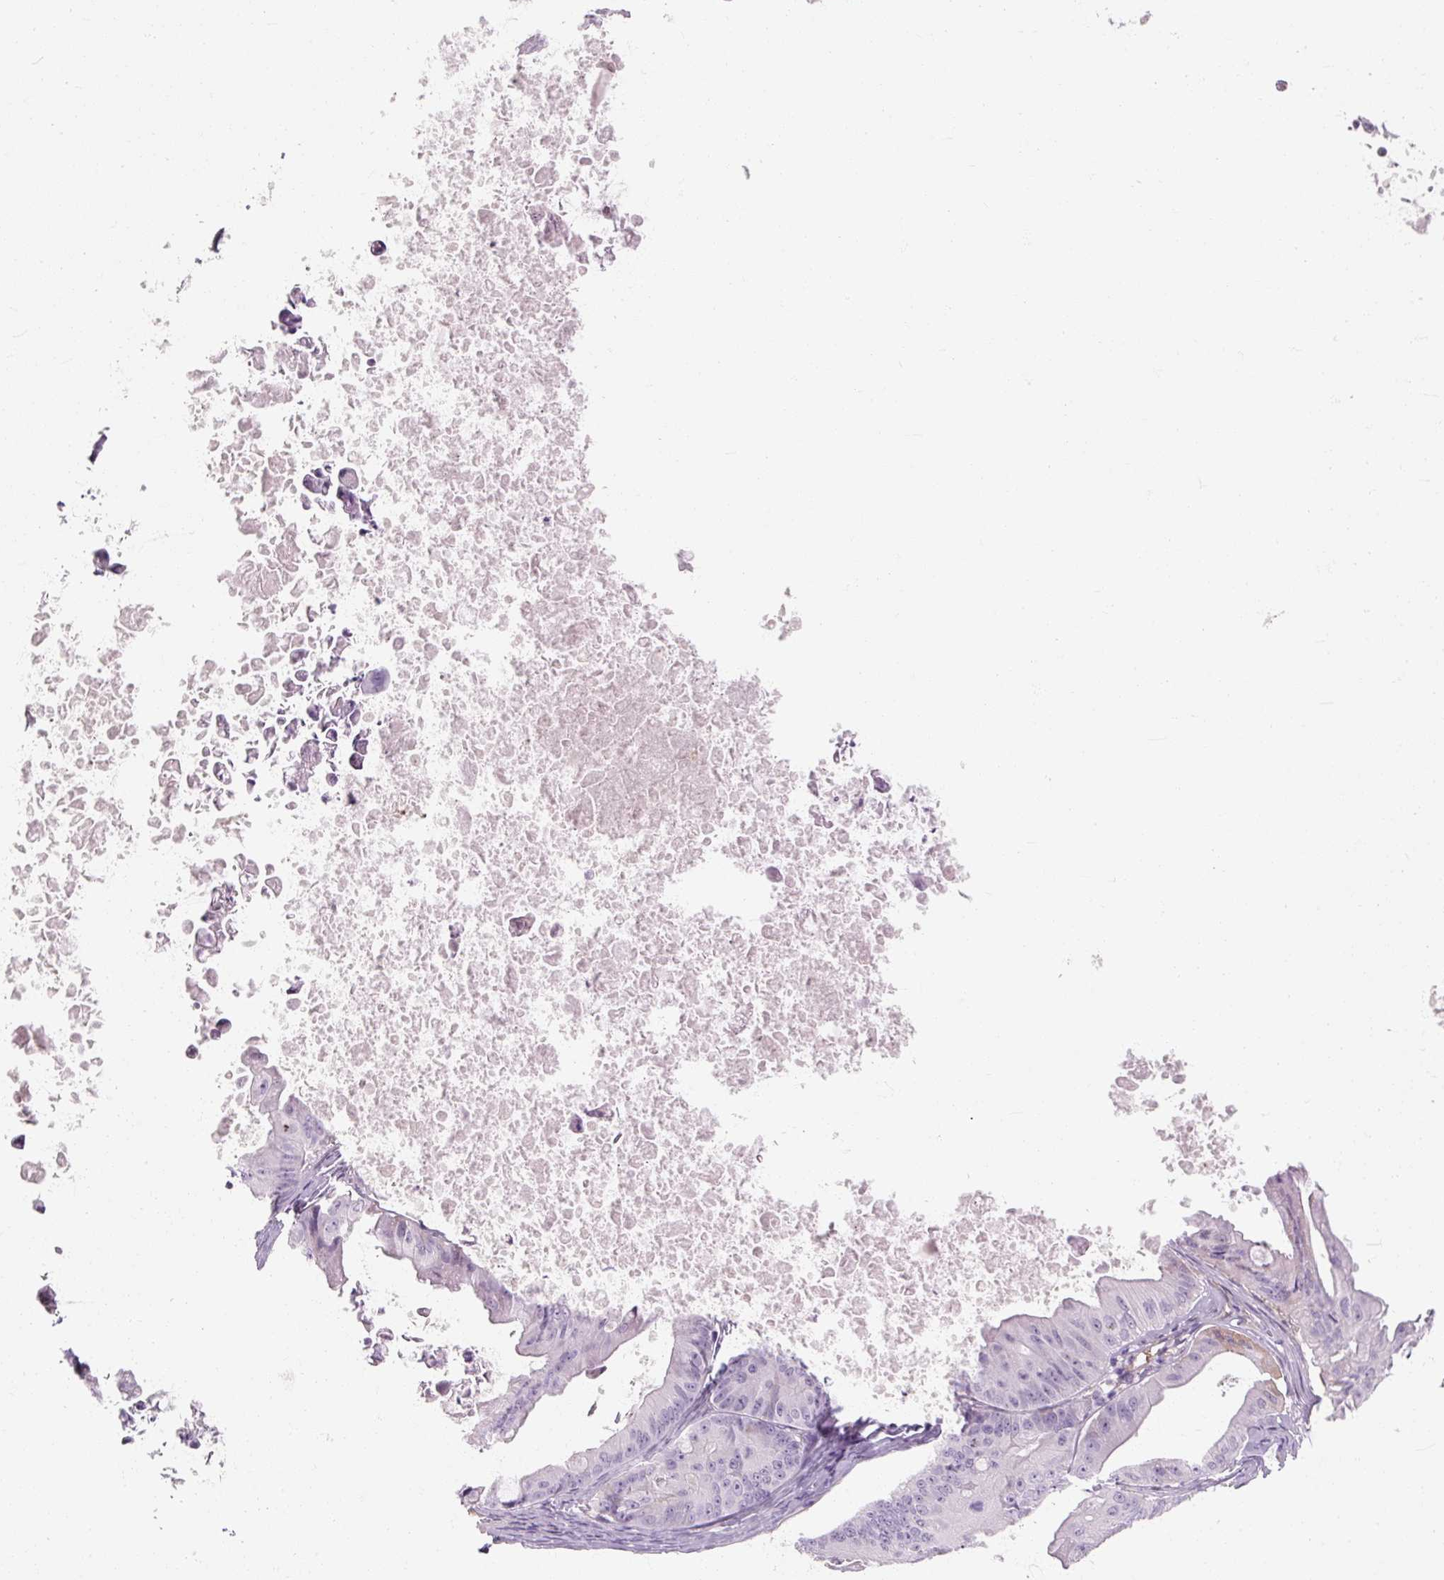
{"staining": {"intensity": "negative", "quantity": "none", "location": "none"}, "tissue": "ovarian cancer", "cell_type": "Tumor cells", "image_type": "cancer", "snomed": [{"axis": "morphology", "description": "Cystadenocarcinoma, mucinous, NOS"}, {"axis": "topography", "description": "Ovary"}], "caption": "There is no significant staining in tumor cells of ovarian cancer.", "gene": "NFE2L3", "patient": {"sex": "female", "age": 37}}